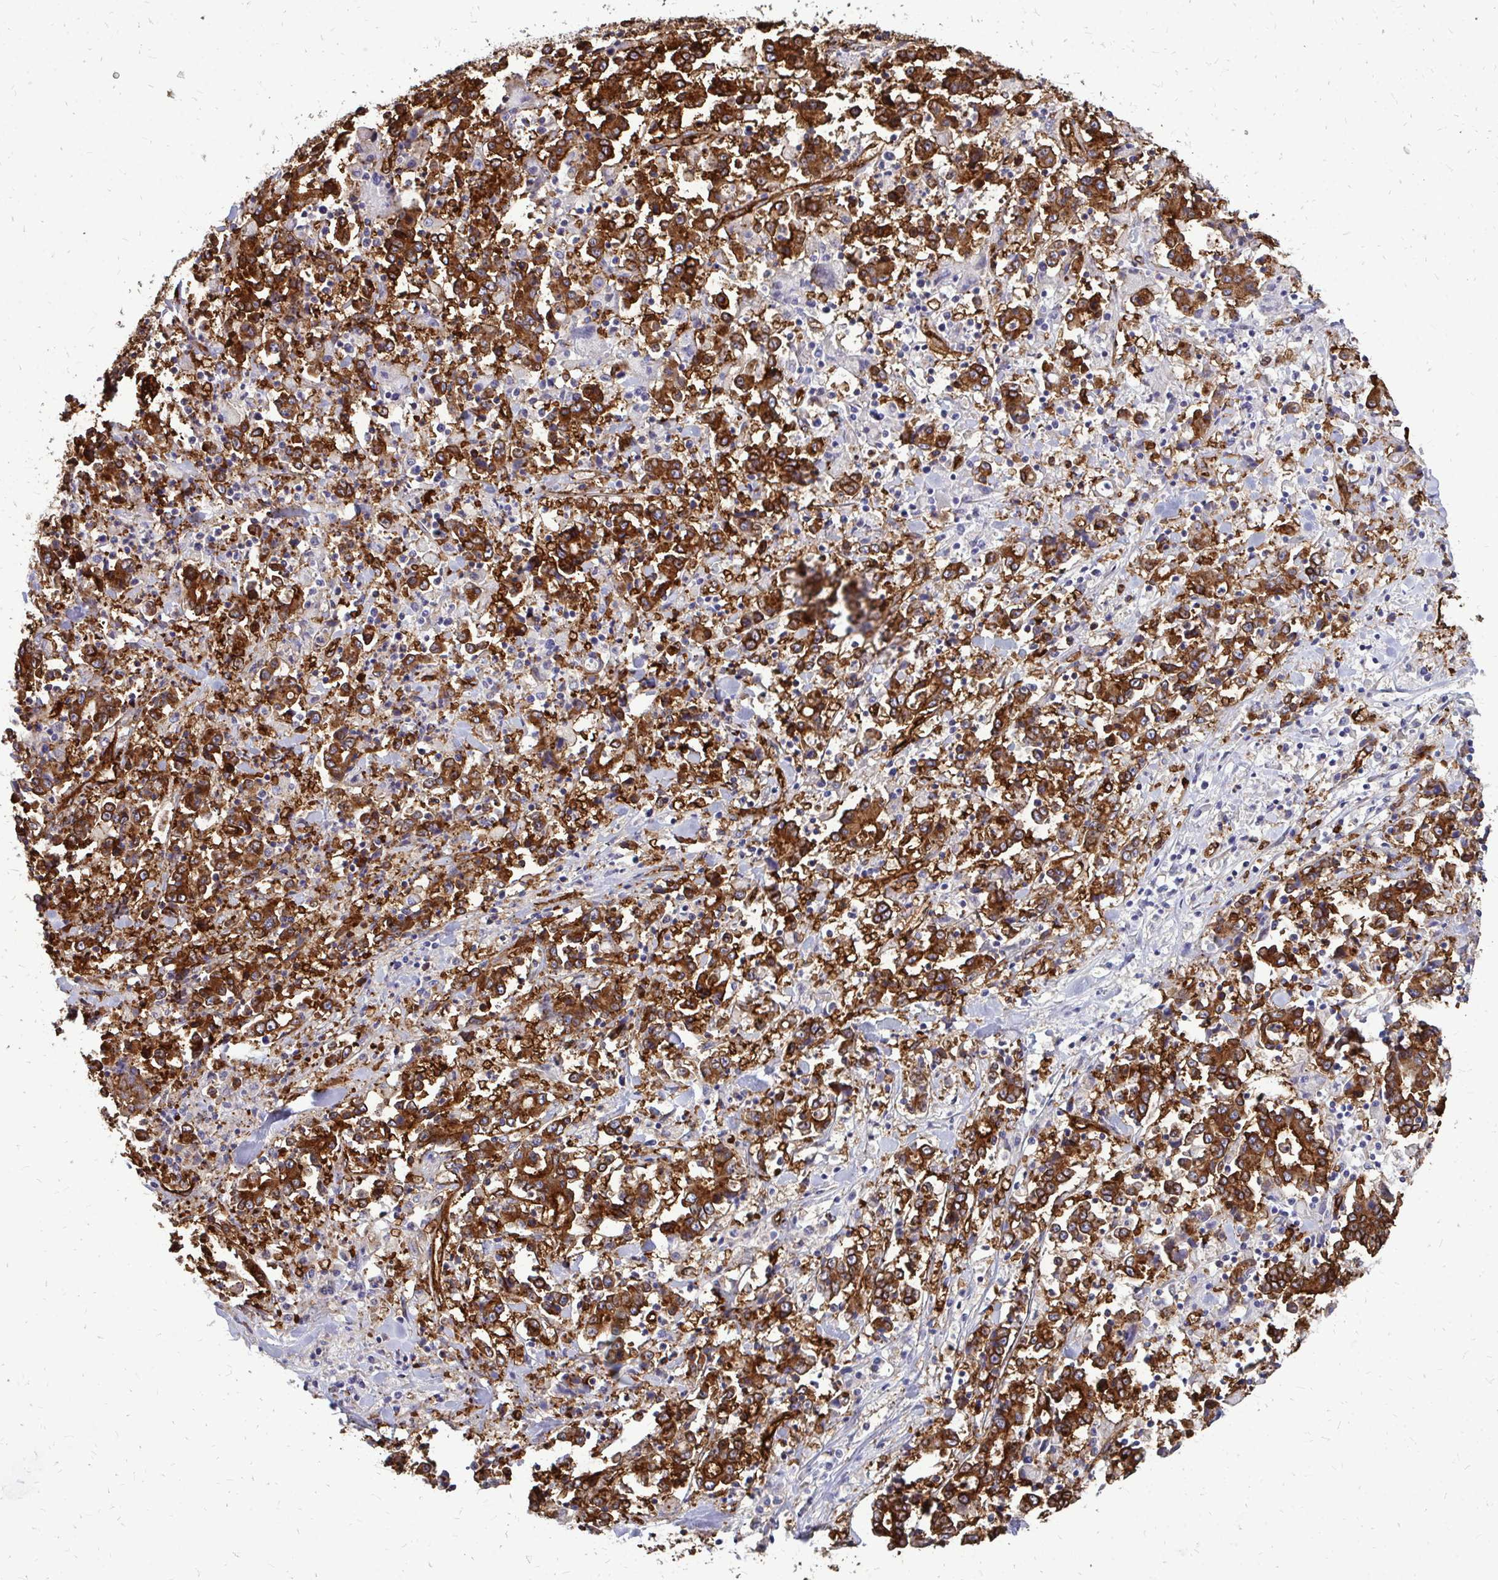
{"staining": {"intensity": "strong", "quantity": ">75%", "location": "cytoplasmic/membranous"}, "tissue": "stomach cancer", "cell_type": "Tumor cells", "image_type": "cancer", "snomed": [{"axis": "morphology", "description": "Adenocarcinoma, NOS"}, {"axis": "topography", "description": "Stomach, upper"}], "caption": "Immunohistochemistry (IHC) (DAB) staining of human stomach adenocarcinoma reveals strong cytoplasmic/membranous protein expression in approximately >75% of tumor cells. (Brightfield microscopy of DAB IHC at high magnification).", "gene": "MARCKSL1", "patient": {"sex": "male", "age": 68}}